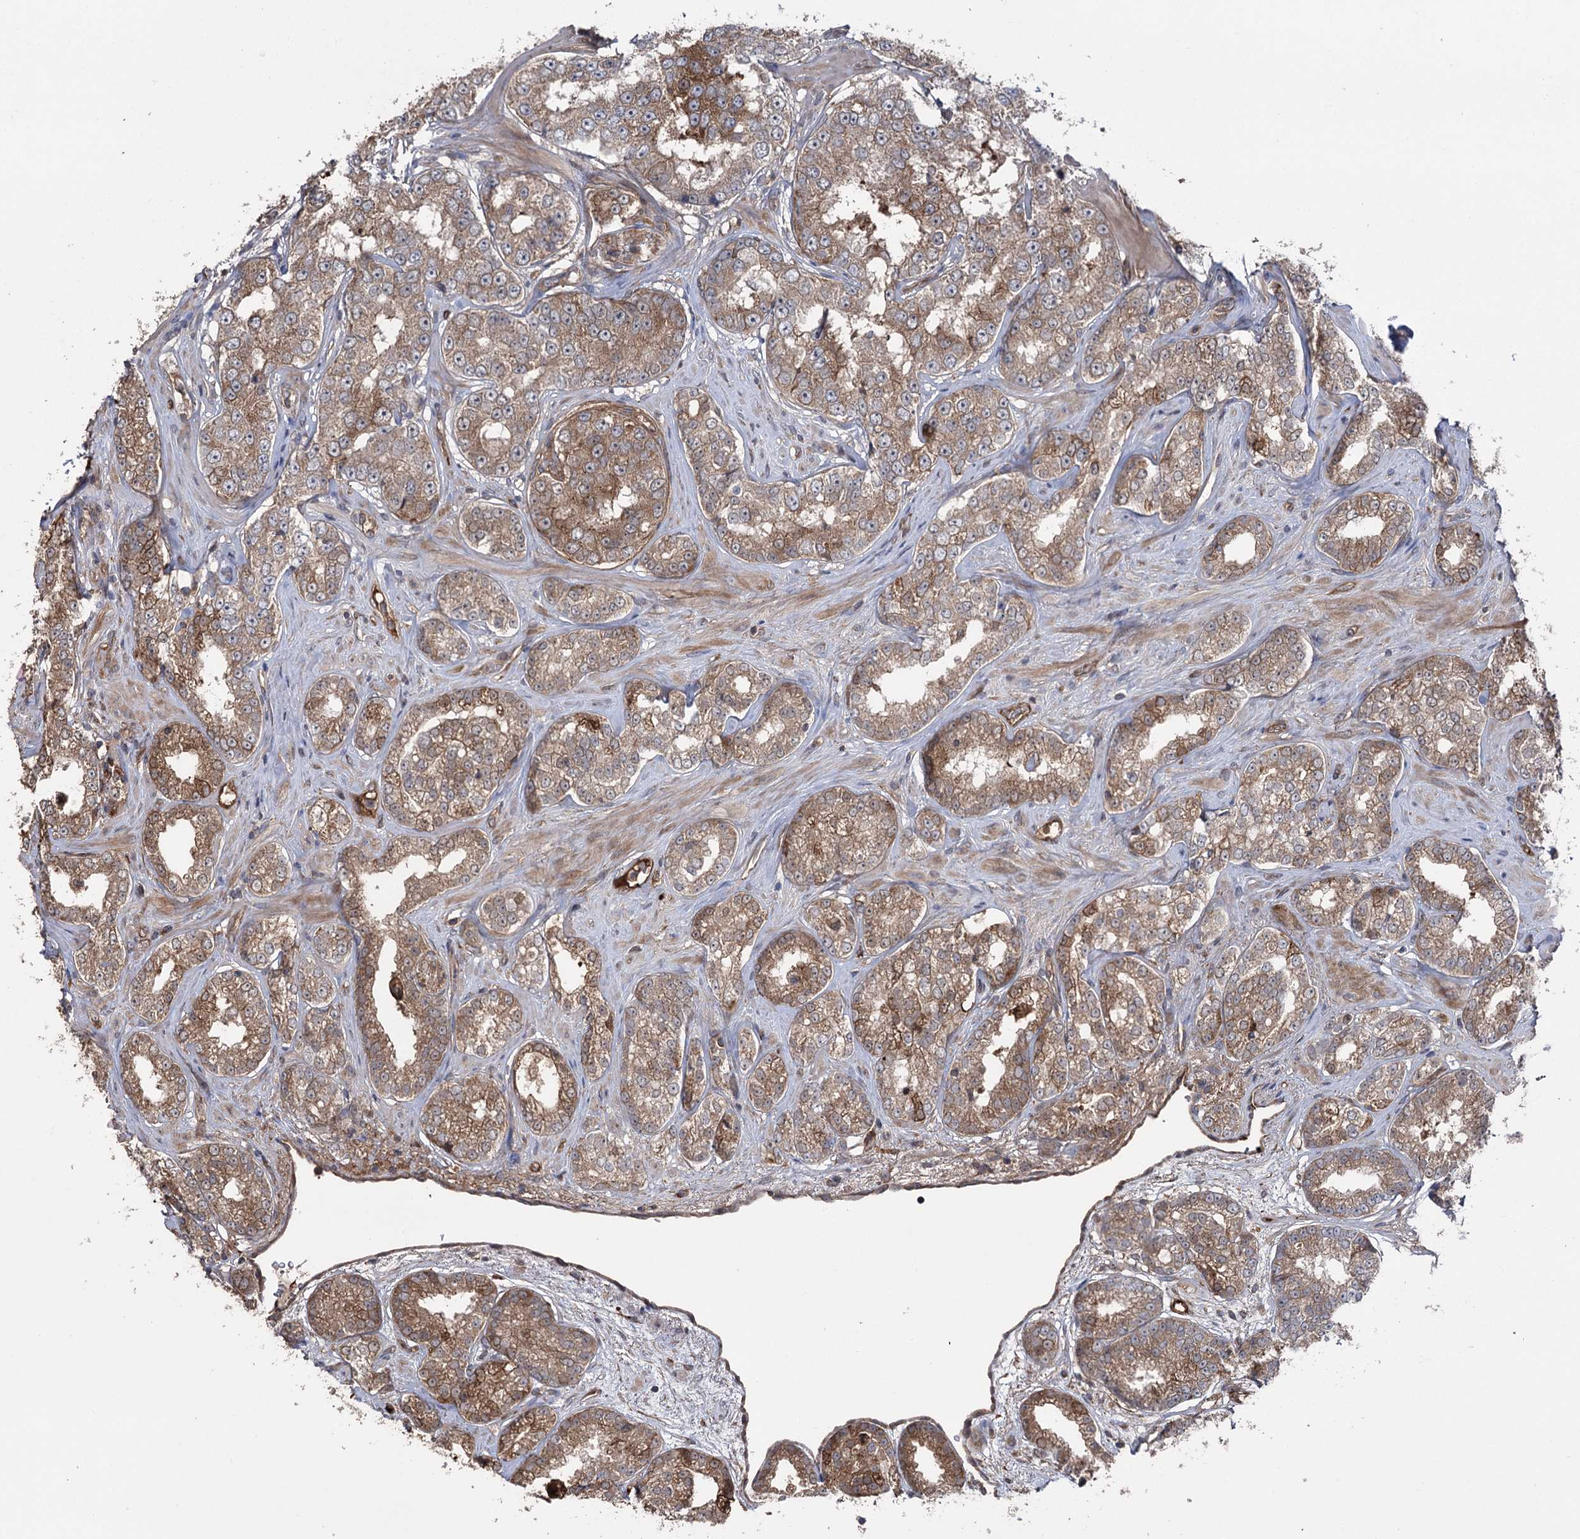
{"staining": {"intensity": "moderate", "quantity": ">75%", "location": "cytoplasmic/membranous"}, "tissue": "prostate cancer", "cell_type": "Tumor cells", "image_type": "cancer", "snomed": [{"axis": "morphology", "description": "Normal tissue, NOS"}, {"axis": "morphology", "description": "Adenocarcinoma, High grade"}, {"axis": "topography", "description": "Prostate"}], "caption": "IHC (DAB (3,3'-diaminobenzidine)) staining of prostate cancer (high-grade adenocarcinoma) exhibits moderate cytoplasmic/membranous protein staining in about >75% of tumor cells.", "gene": "OTUD1", "patient": {"sex": "male", "age": 83}}